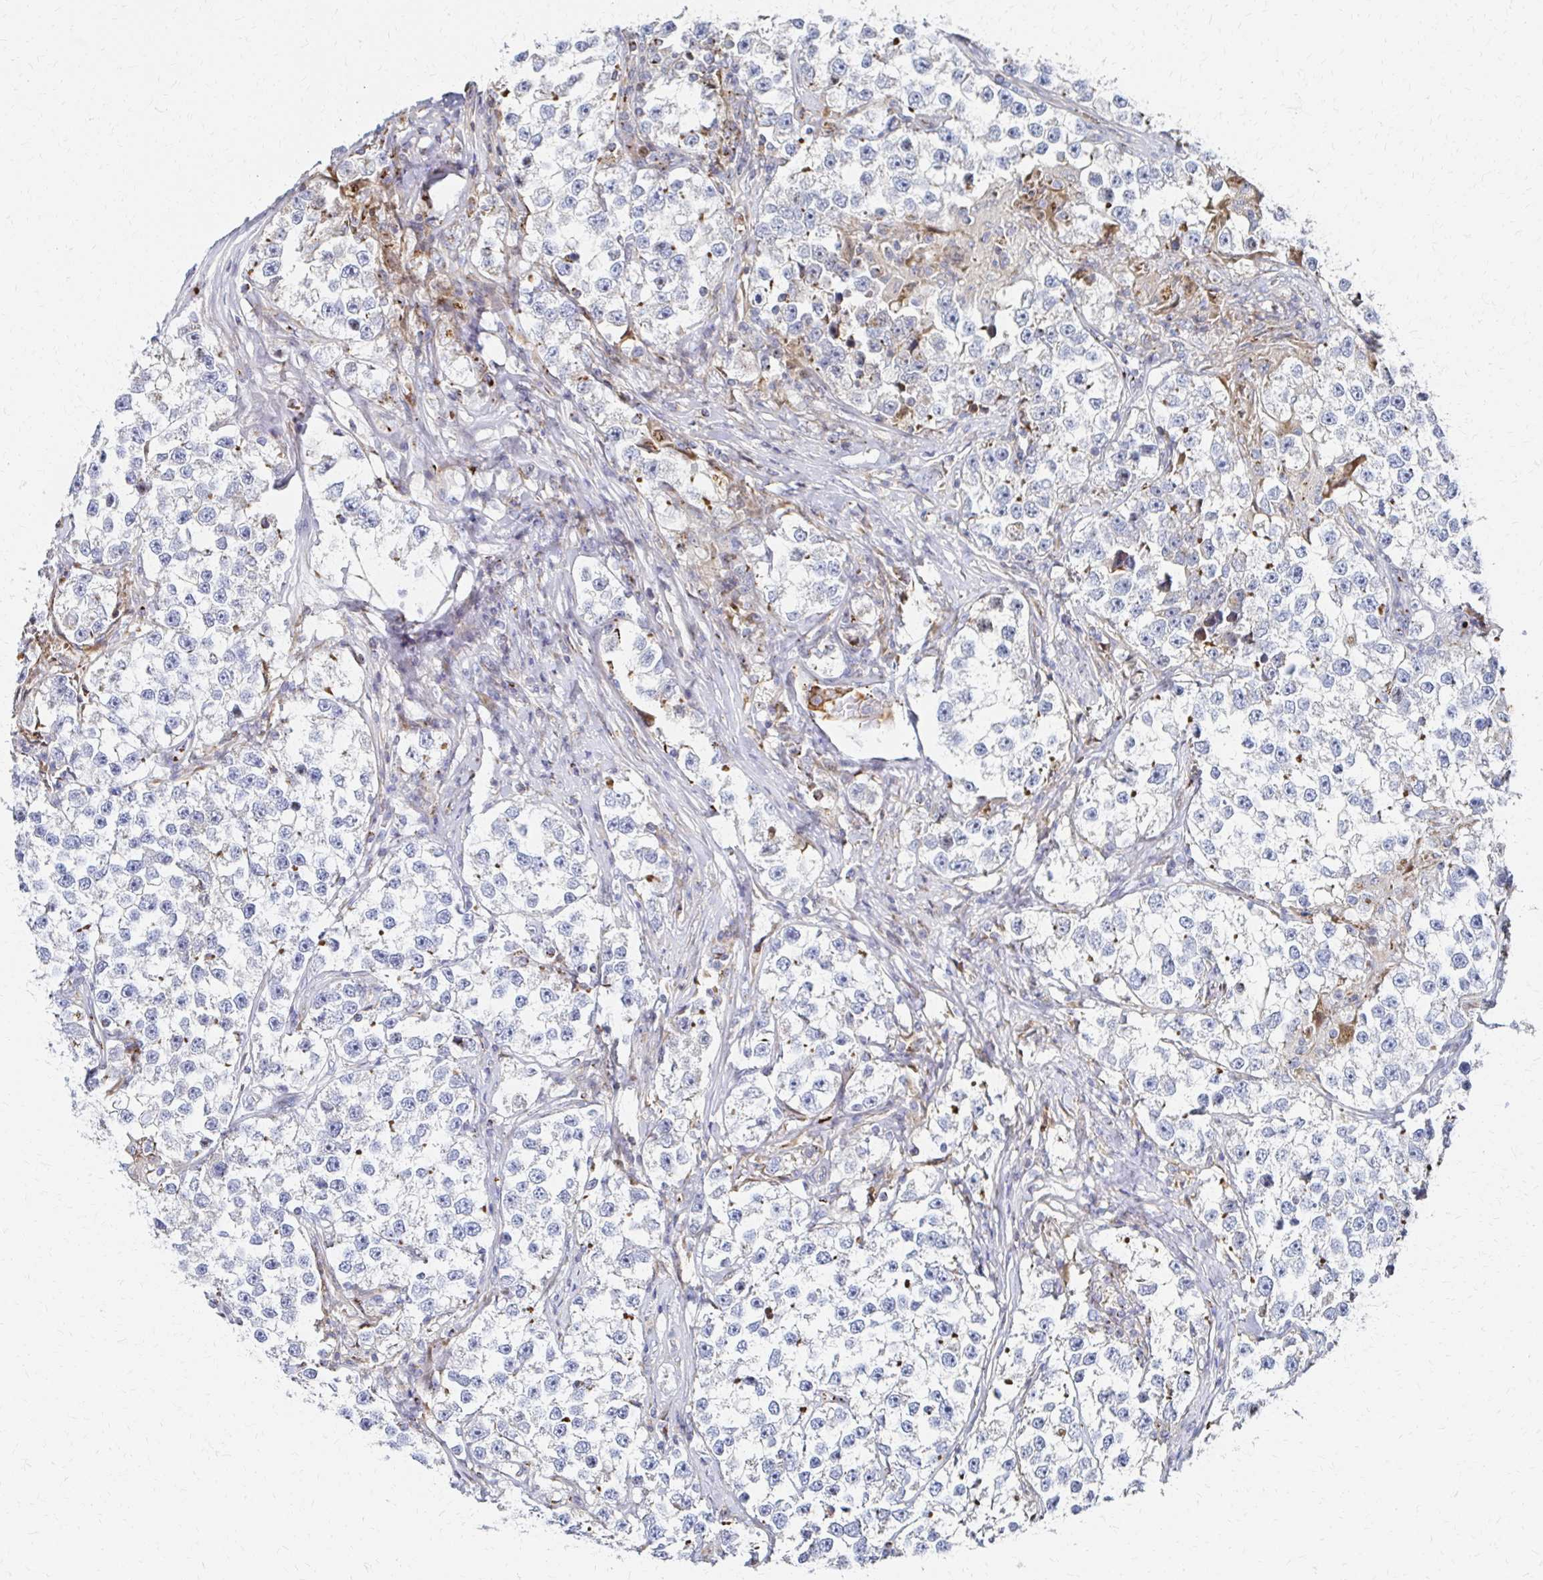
{"staining": {"intensity": "moderate", "quantity": "<25%", "location": "cytoplasmic/membranous"}, "tissue": "testis cancer", "cell_type": "Tumor cells", "image_type": "cancer", "snomed": [{"axis": "morphology", "description": "Seminoma, NOS"}, {"axis": "topography", "description": "Testis"}], "caption": "Immunohistochemistry (IHC) photomicrograph of neoplastic tissue: seminoma (testis) stained using IHC reveals low levels of moderate protein expression localized specifically in the cytoplasmic/membranous of tumor cells, appearing as a cytoplasmic/membranous brown color.", "gene": "MAN1A1", "patient": {"sex": "male", "age": 46}}